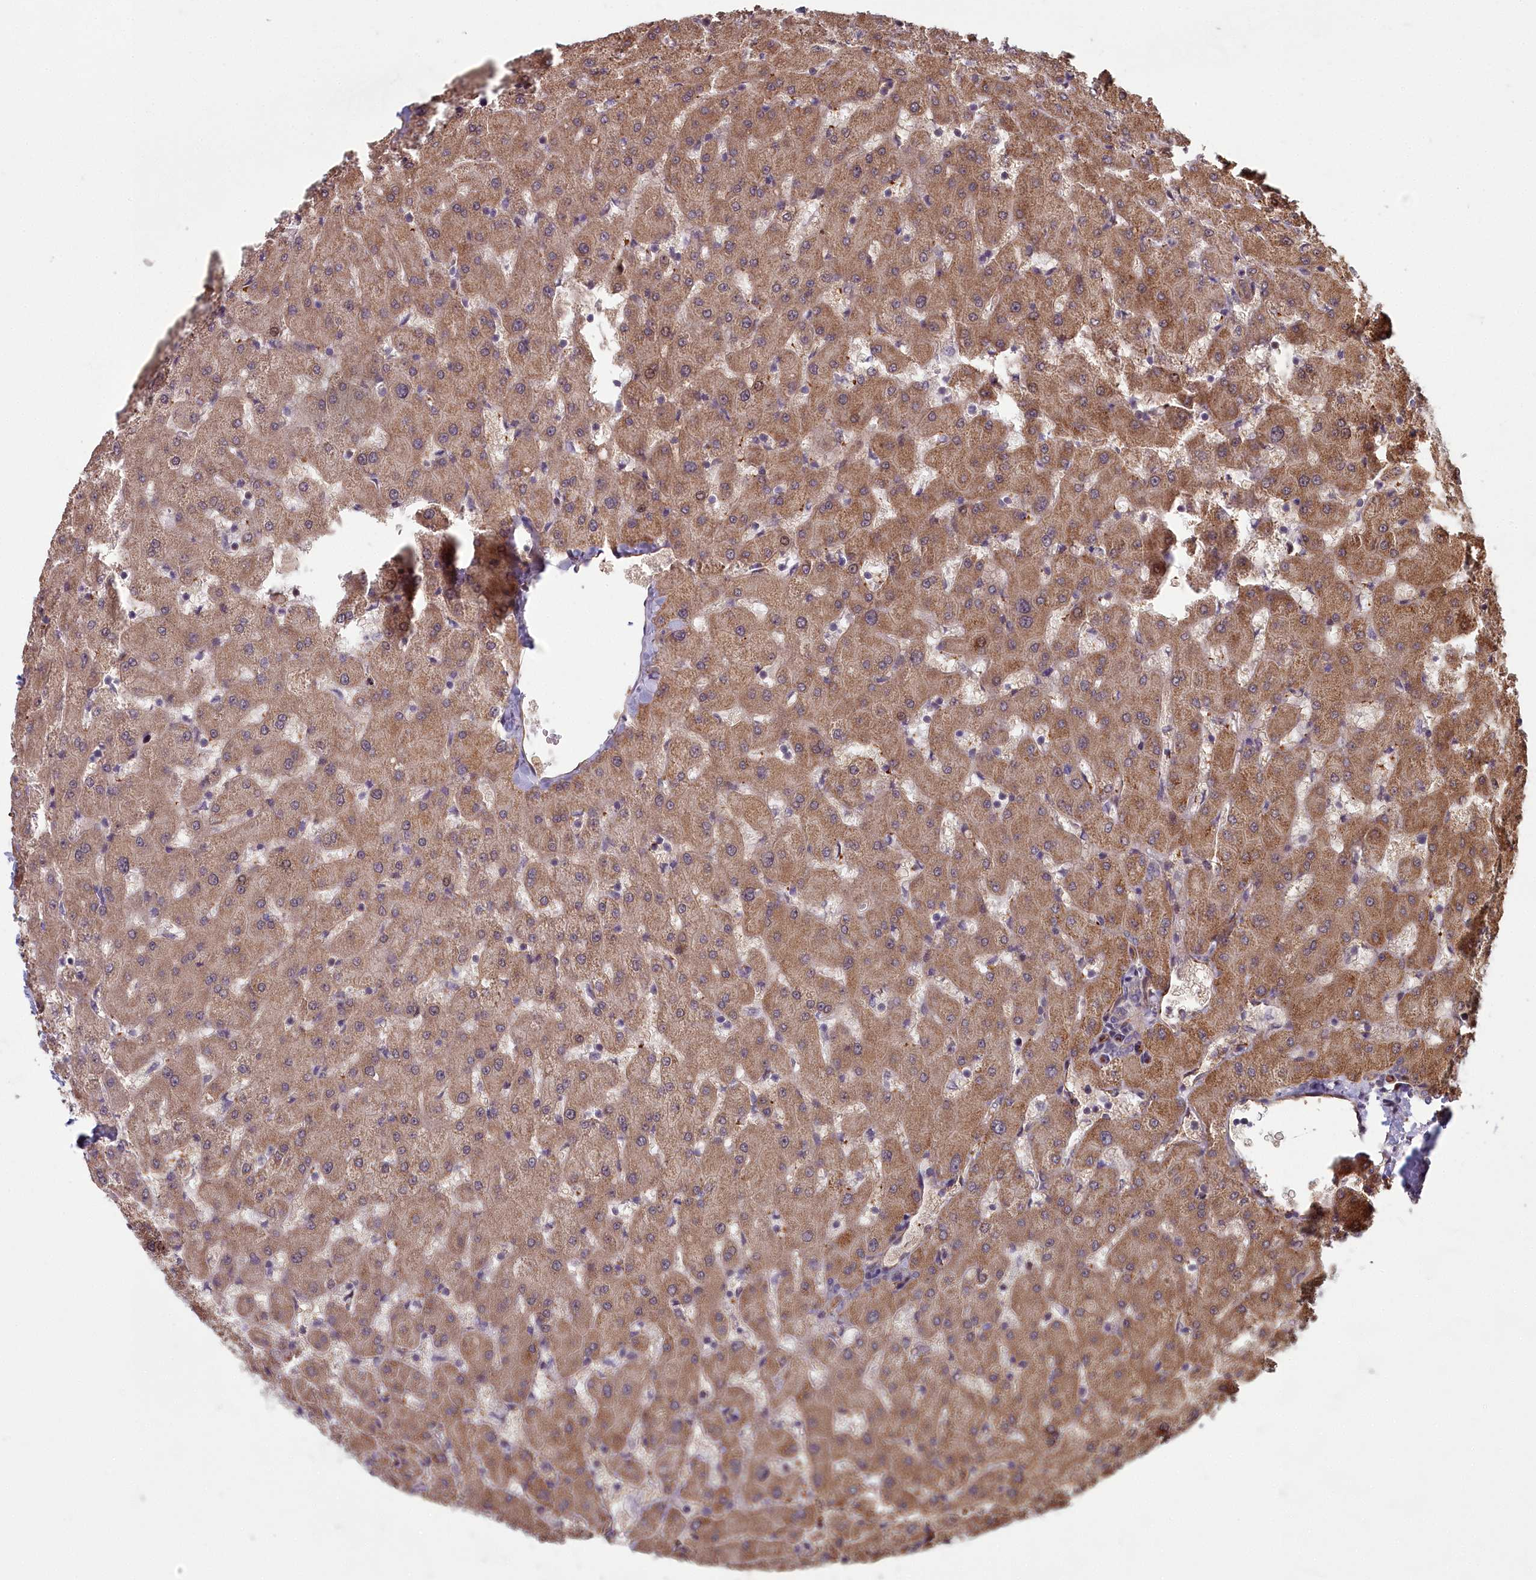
{"staining": {"intensity": "negative", "quantity": "none", "location": "none"}, "tissue": "liver", "cell_type": "Cholangiocytes", "image_type": "normal", "snomed": [{"axis": "morphology", "description": "Normal tissue, NOS"}, {"axis": "topography", "description": "Liver"}], "caption": "This histopathology image is of normal liver stained with IHC to label a protein in brown with the nuclei are counter-stained blue. There is no staining in cholangiocytes.", "gene": "TSPYL4", "patient": {"sex": "female", "age": 63}}